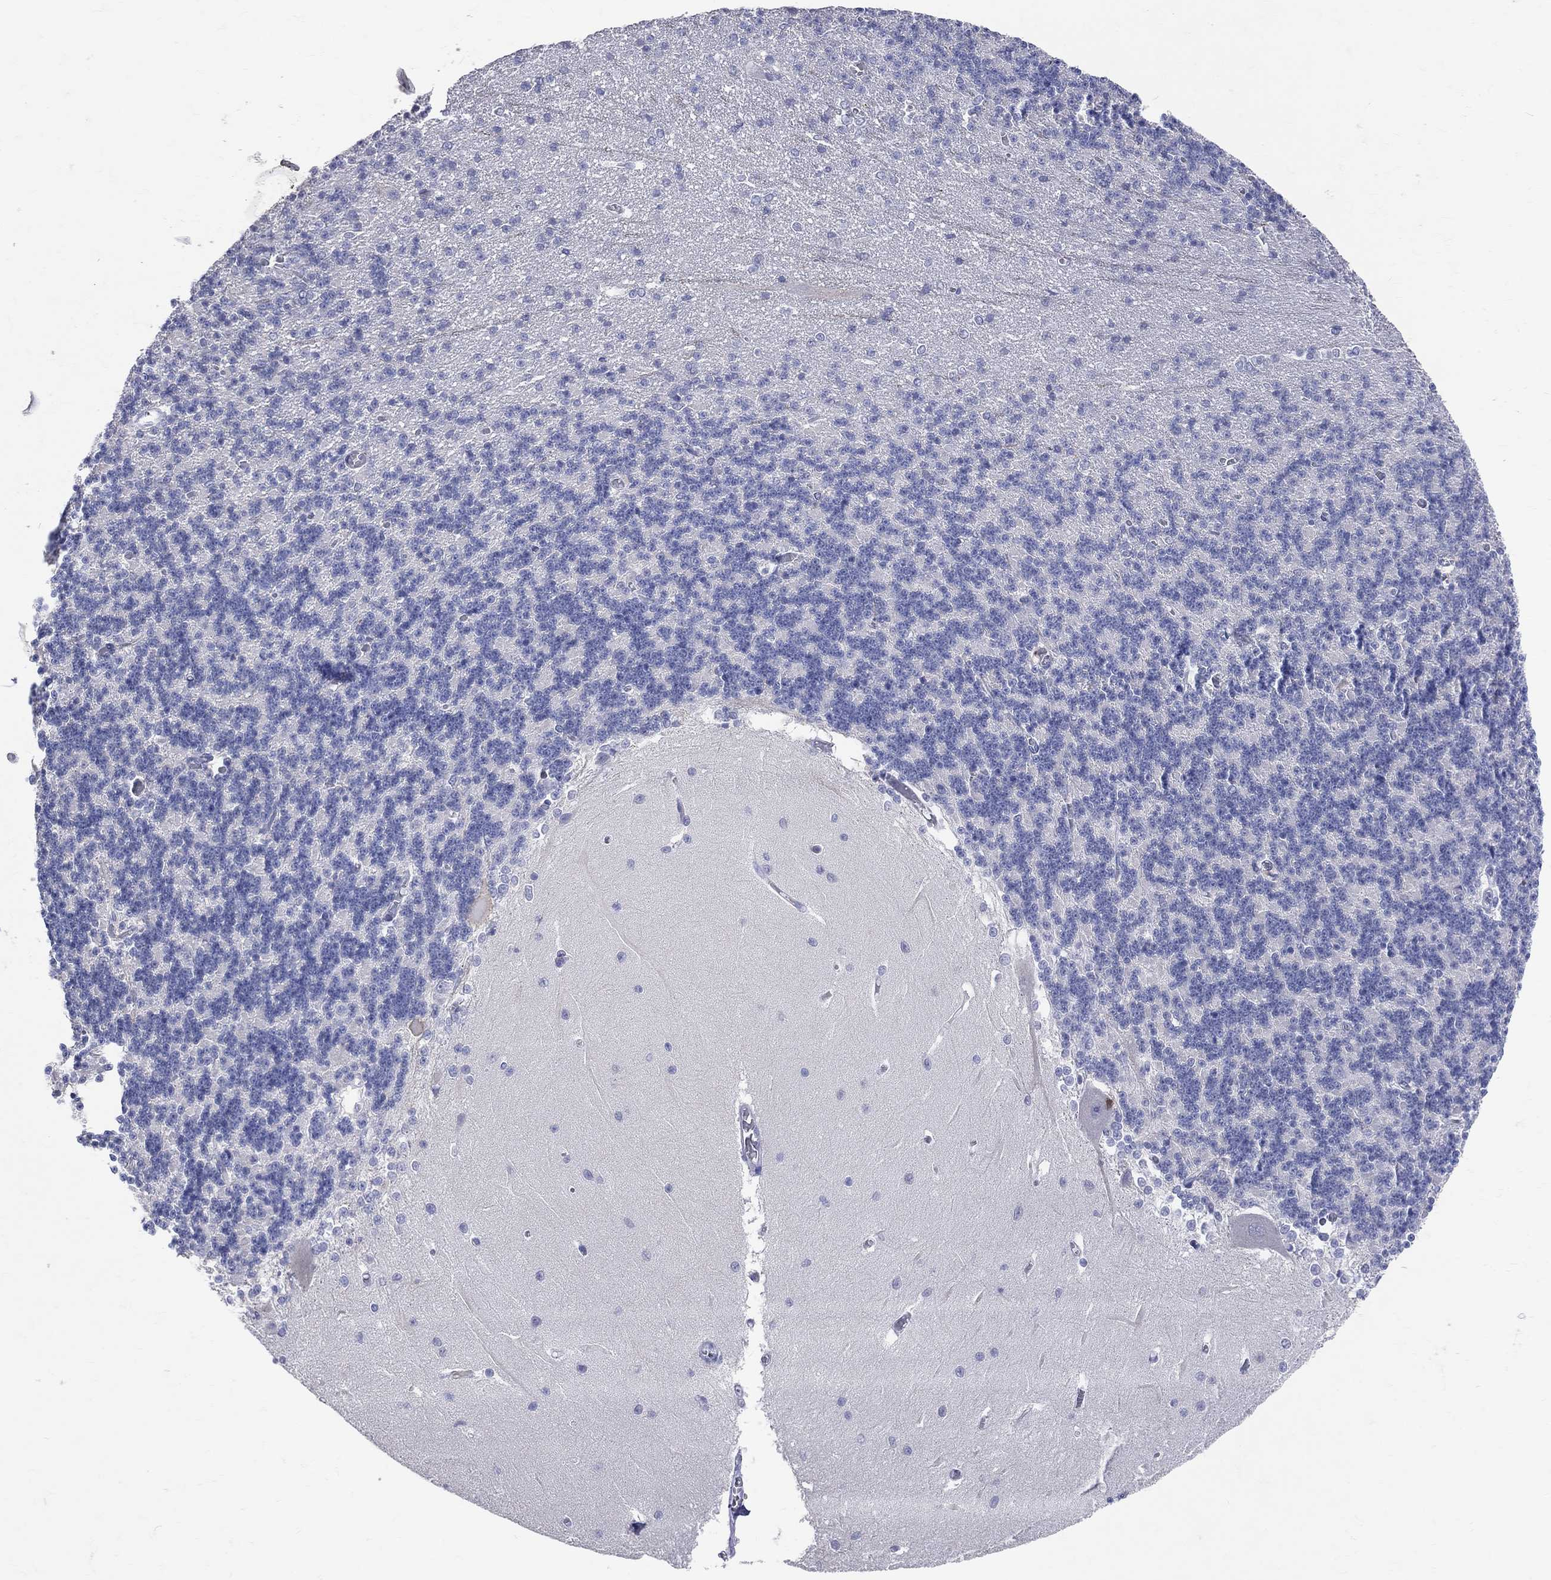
{"staining": {"intensity": "negative", "quantity": "none", "location": "none"}, "tissue": "cerebellum", "cell_type": "Cells in granular layer", "image_type": "normal", "snomed": [{"axis": "morphology", "description": "Normal tissue, NOS"}, {"axis": "topography", "description": "Cerebellum"}], "caption": "IHC of unremarkable human cerebellum displays no expression in cells in granular layer. The staining was performed using DAB to visualize the protein expression in brown, while the nuclei were stained in blue with hematoxylin (Magnification: 20x).", "gene": "LAT", "patient": {"sex": "male", "age": 37}}